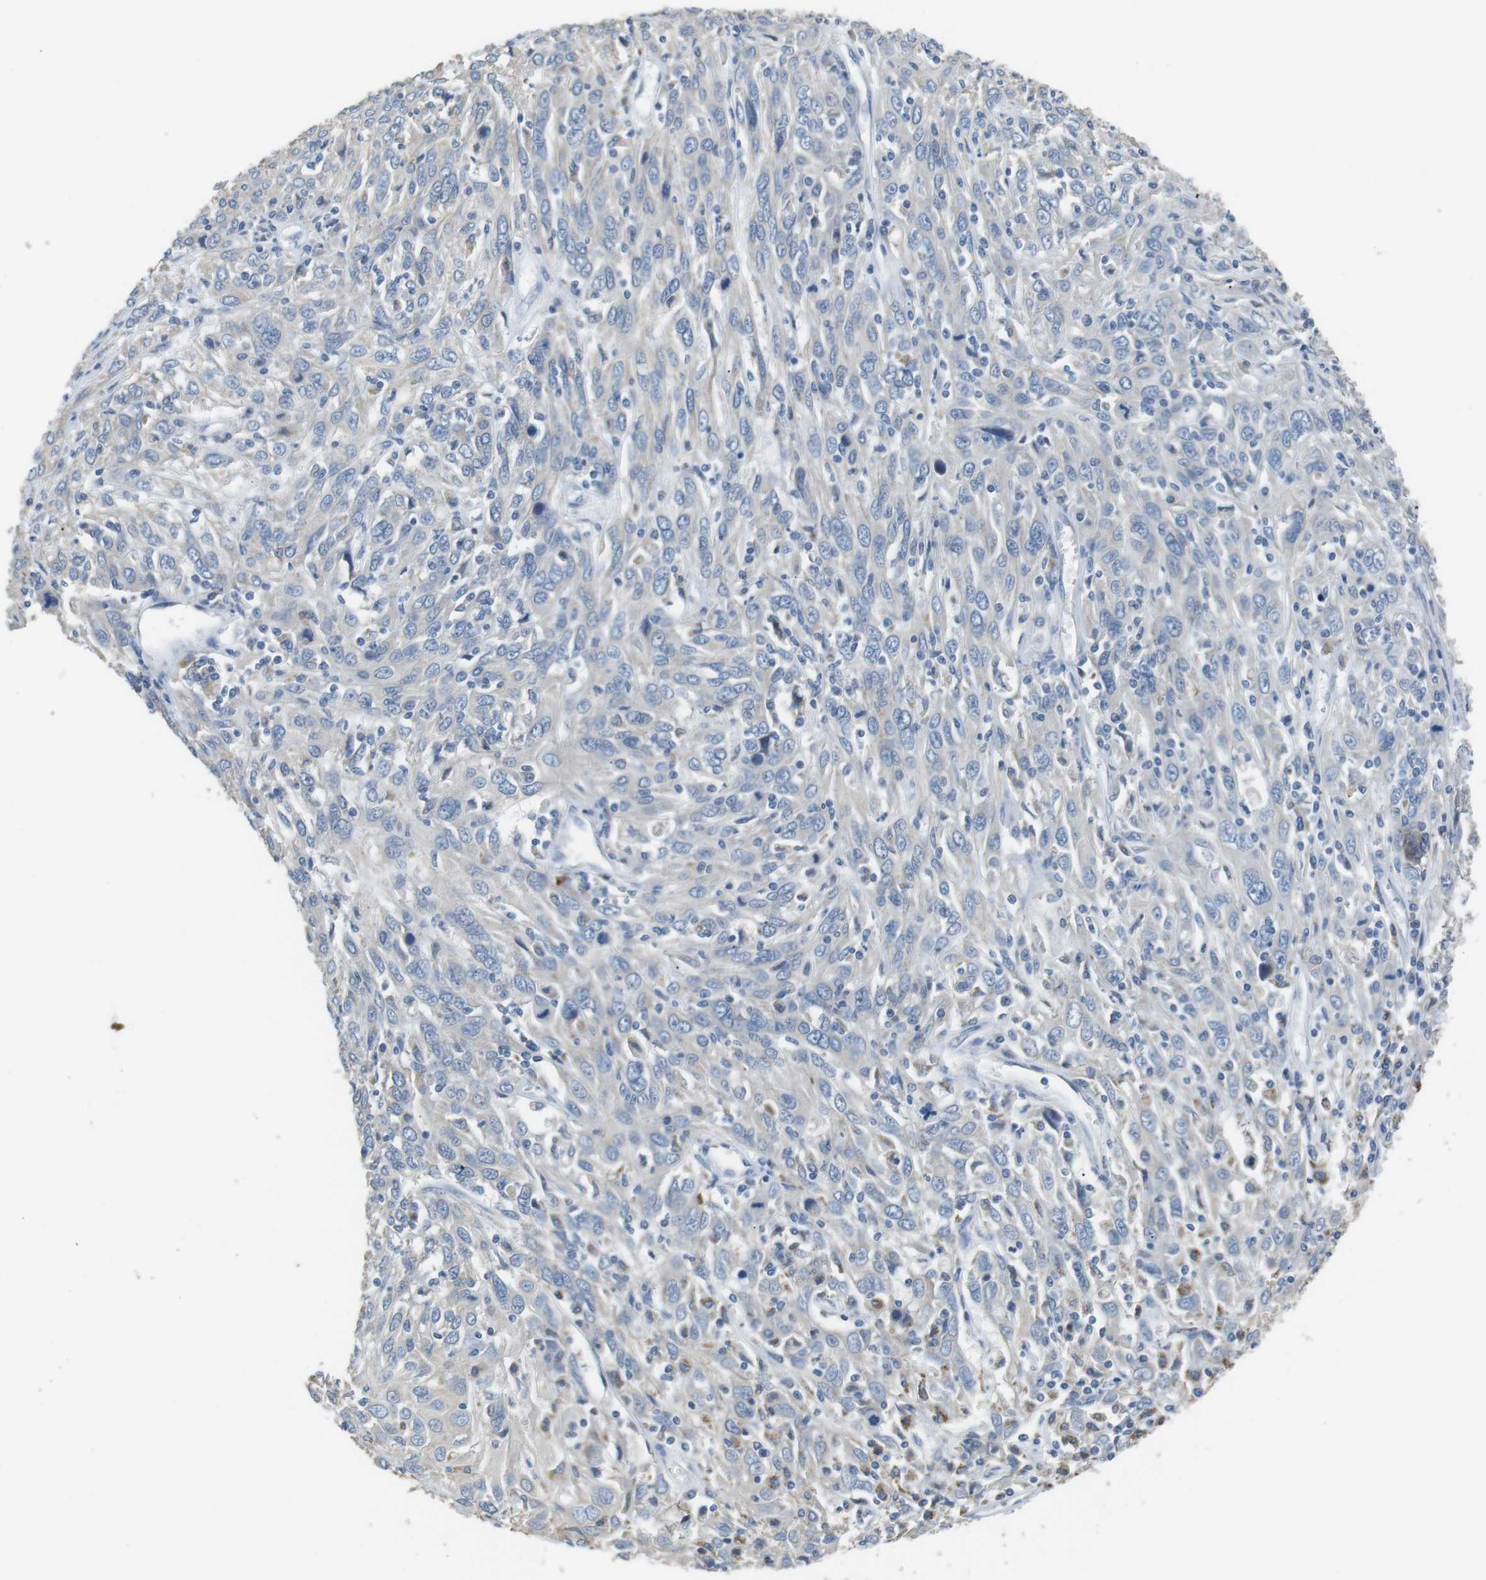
{"staining": {"intensity": "negative", "quantity": "none", "location": "none"}, "tissue": "cervical cancer", "cell_type": "Tumor cells", "image_type": "cancer", "snomed": [{"axis": "morphology", "description": "Squamous cell carcinoma, NOS"}, {"axis": "topography", "description": "Cervix"}], "caption": "Protein analysis of cervical cancer shows no significant staining in tumor cells. (Brightfield microscopy of DAB IHC at high magnification).", "gene": "CD300E", "patient": {"sex": "female", "age": 46}}